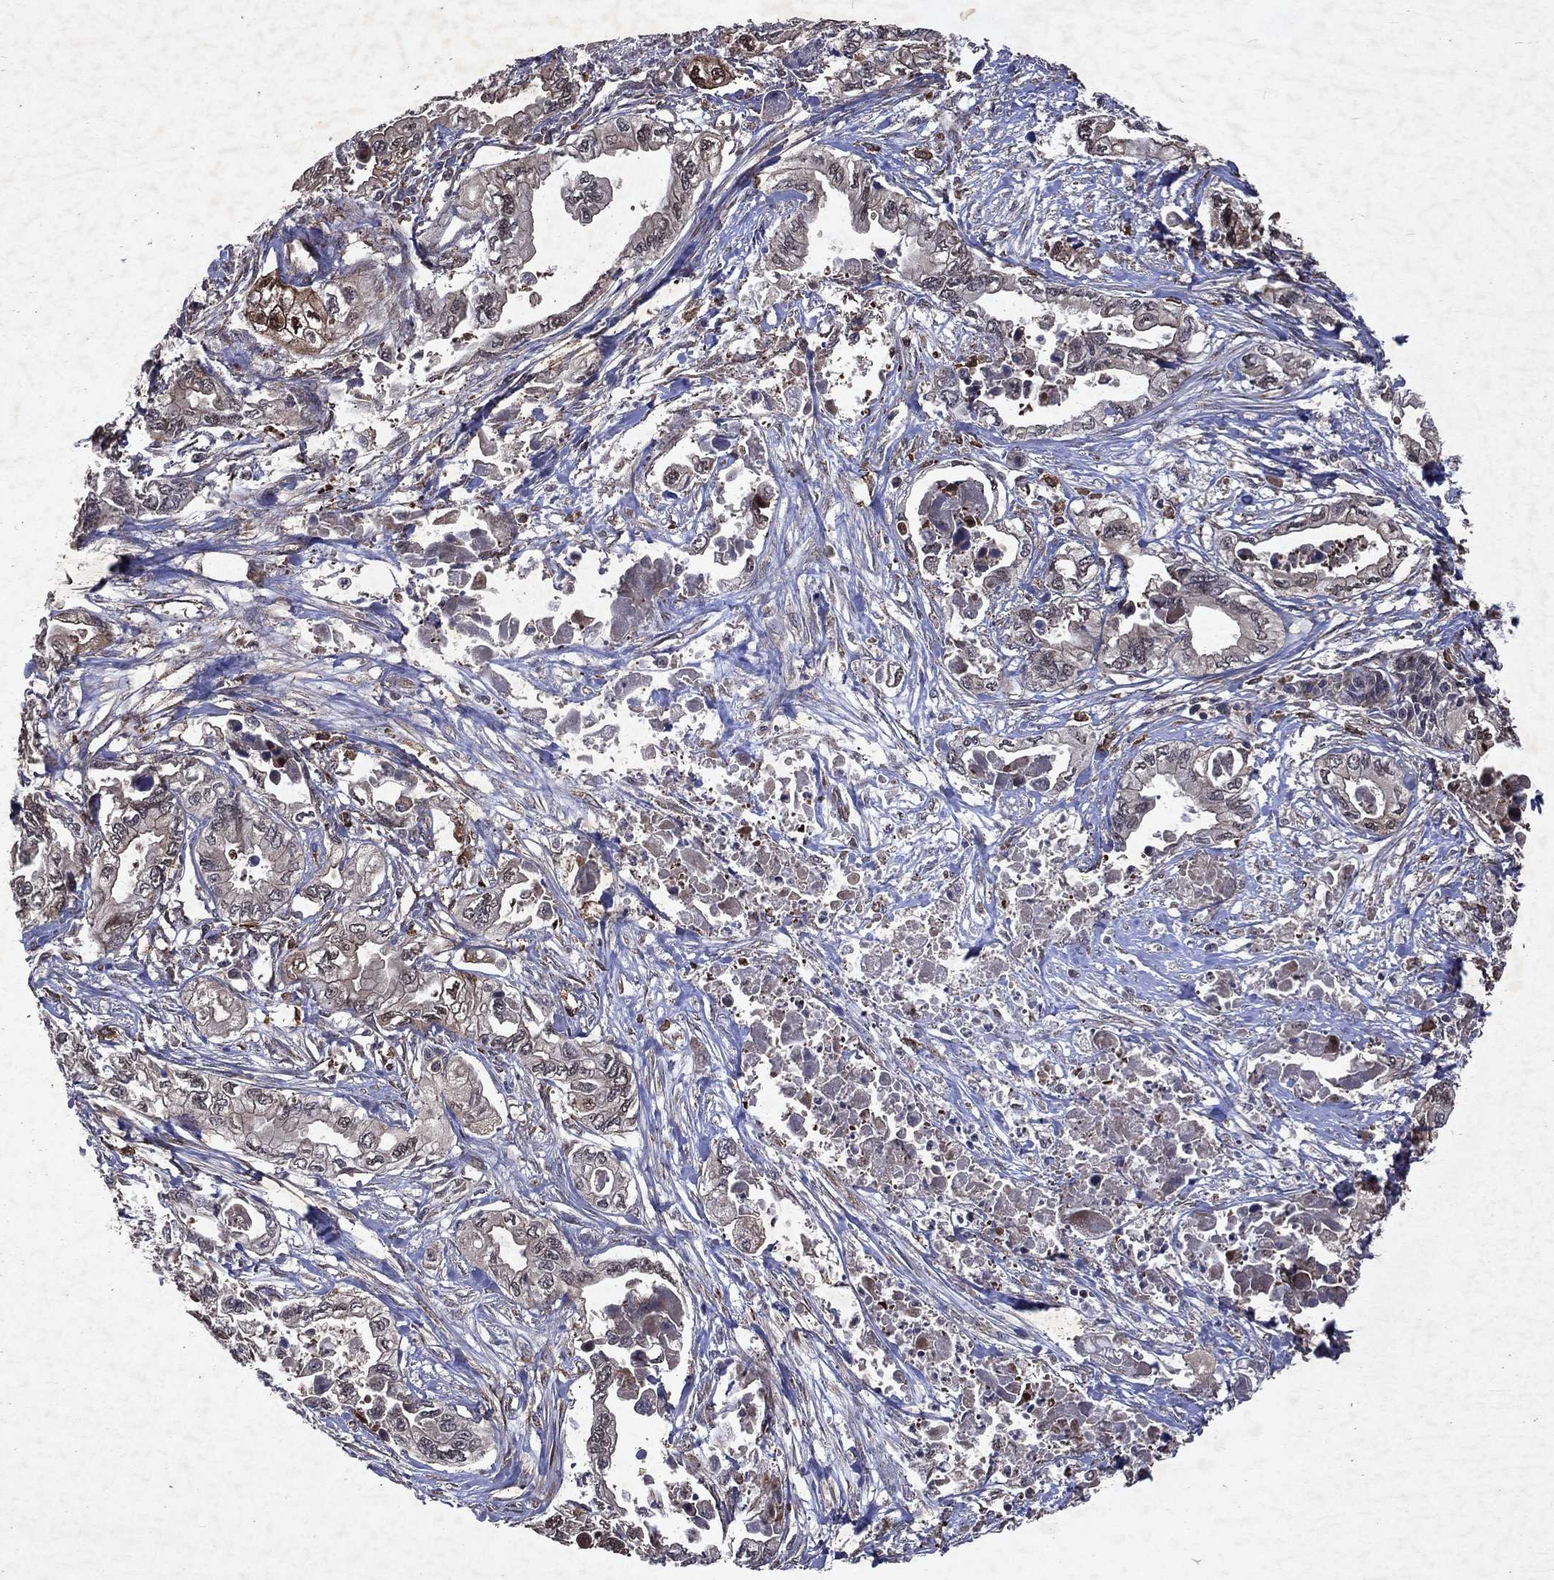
{"staining": {"intensity": "negative", "quantity": "none", "location": "none"}, "tissue": "pancreatic cancer", "cell_type": "Tumor cells", "image_type": "cancer", "snomed": [{"axis": "morphology", "description": "Adenocarcinoma, NOS"}, {"axis": "topography", "description": "Pancreas"}], "caption": "This is an immunohistochemistry micrograph of human pancreatic adenocarcinoma. There is no staining in tumor cells.", "gene": "MTAP", "patient": {"sex": "male", "age": 68}}